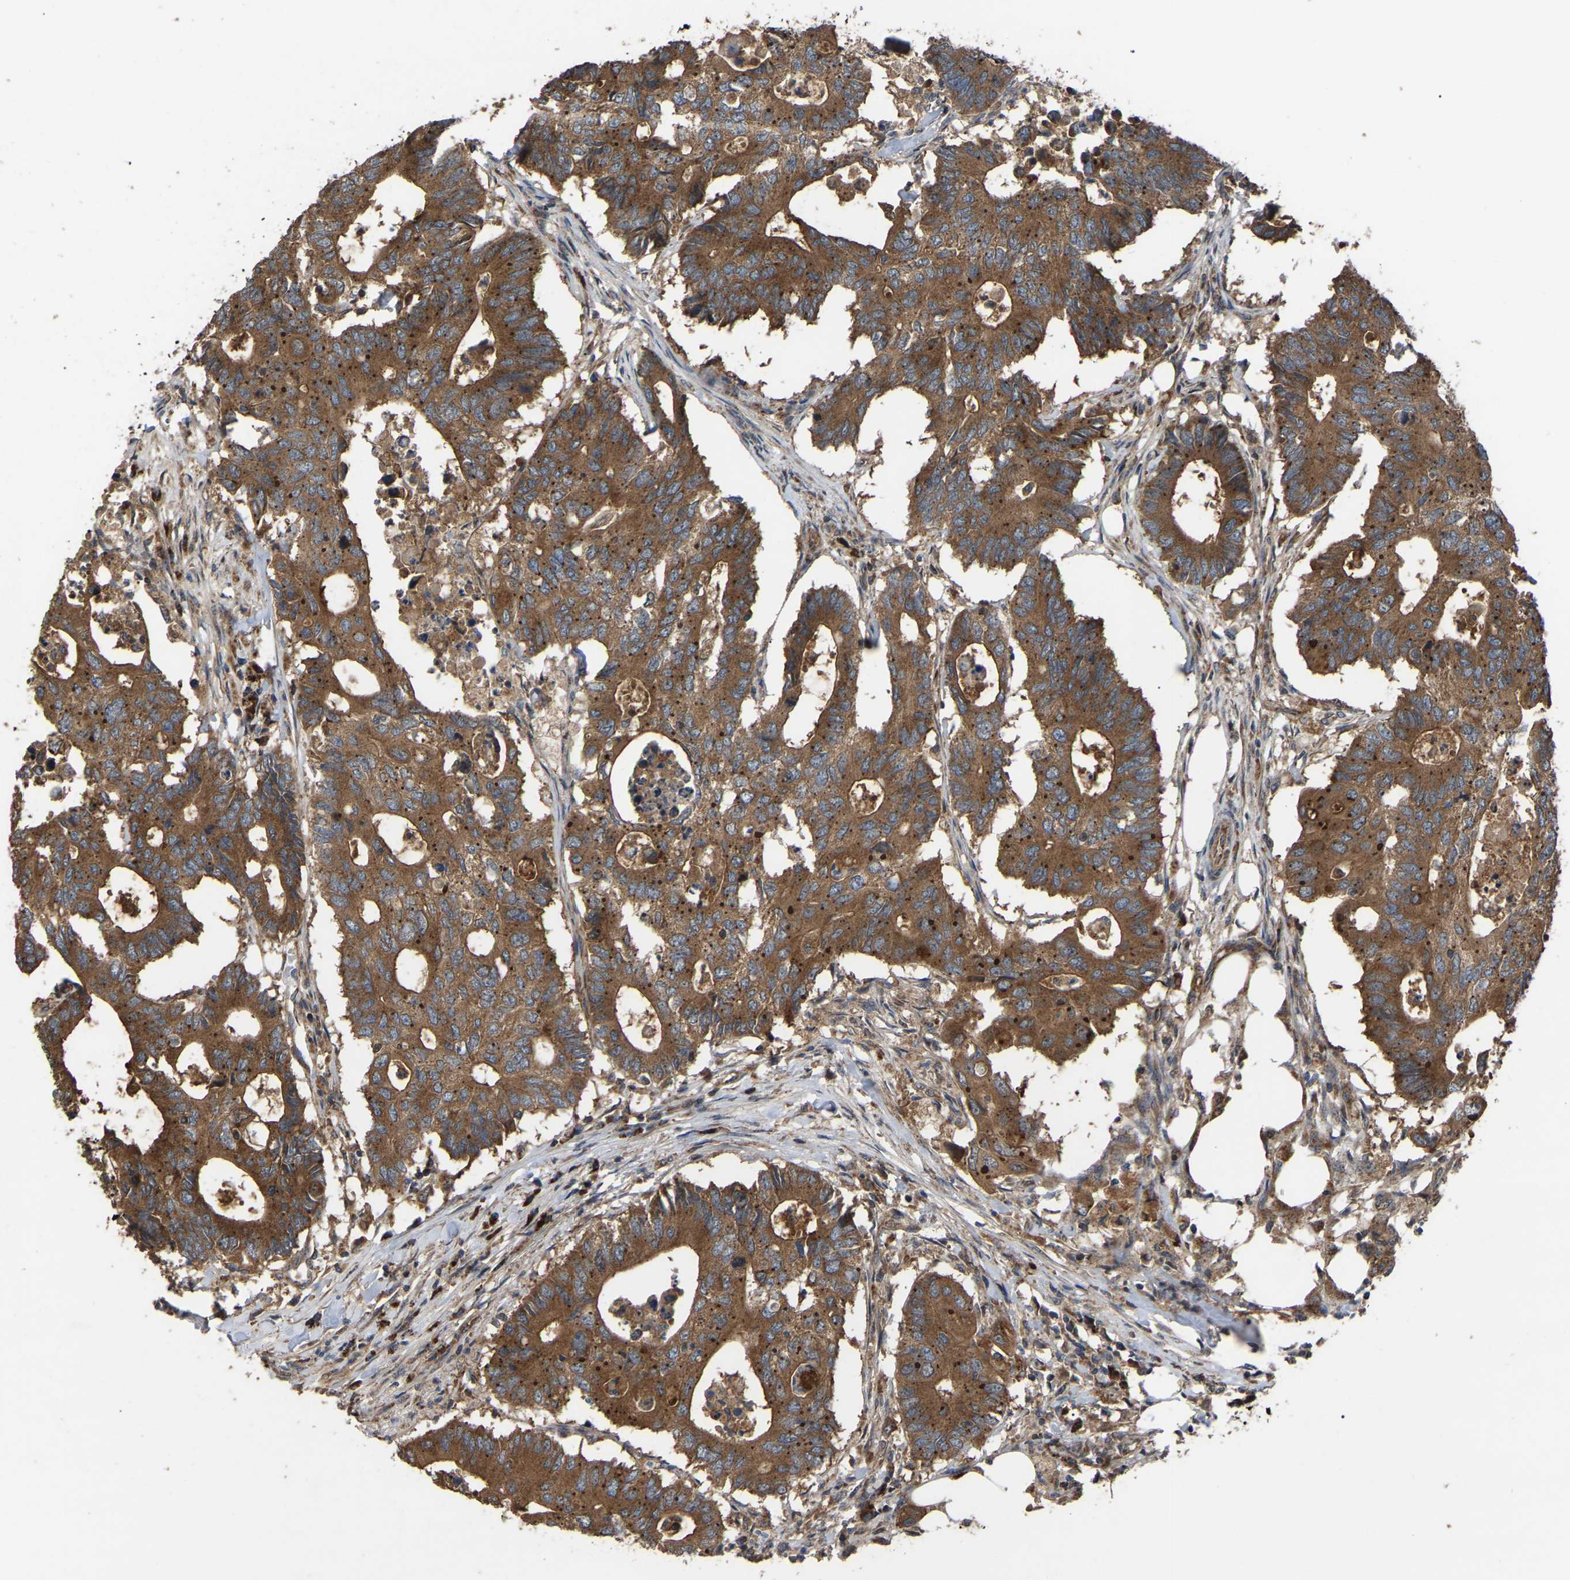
{"staining": {"intensity": "moderate", "quantity": ">75%", "location": "cytoplasmic/membranous"}, "tissue": "colorectal cancer", "cell_type": "Tumor cells", "image_type": "cancer", "snomed": [{"axis": "morphology", "description": "Adenocarcinoma, NOS"}, {"axis": "topography", "description": "Colon"}], "caption": "Adenocarcinoma (colorectal) tissue exhibits moderate cytoplasmic/membranous staining in approximately >75% of tumor cells, visualized by immunohistochemistry.", "gene": "GCC1", "patient": {"sex": "male", "age": 71}}